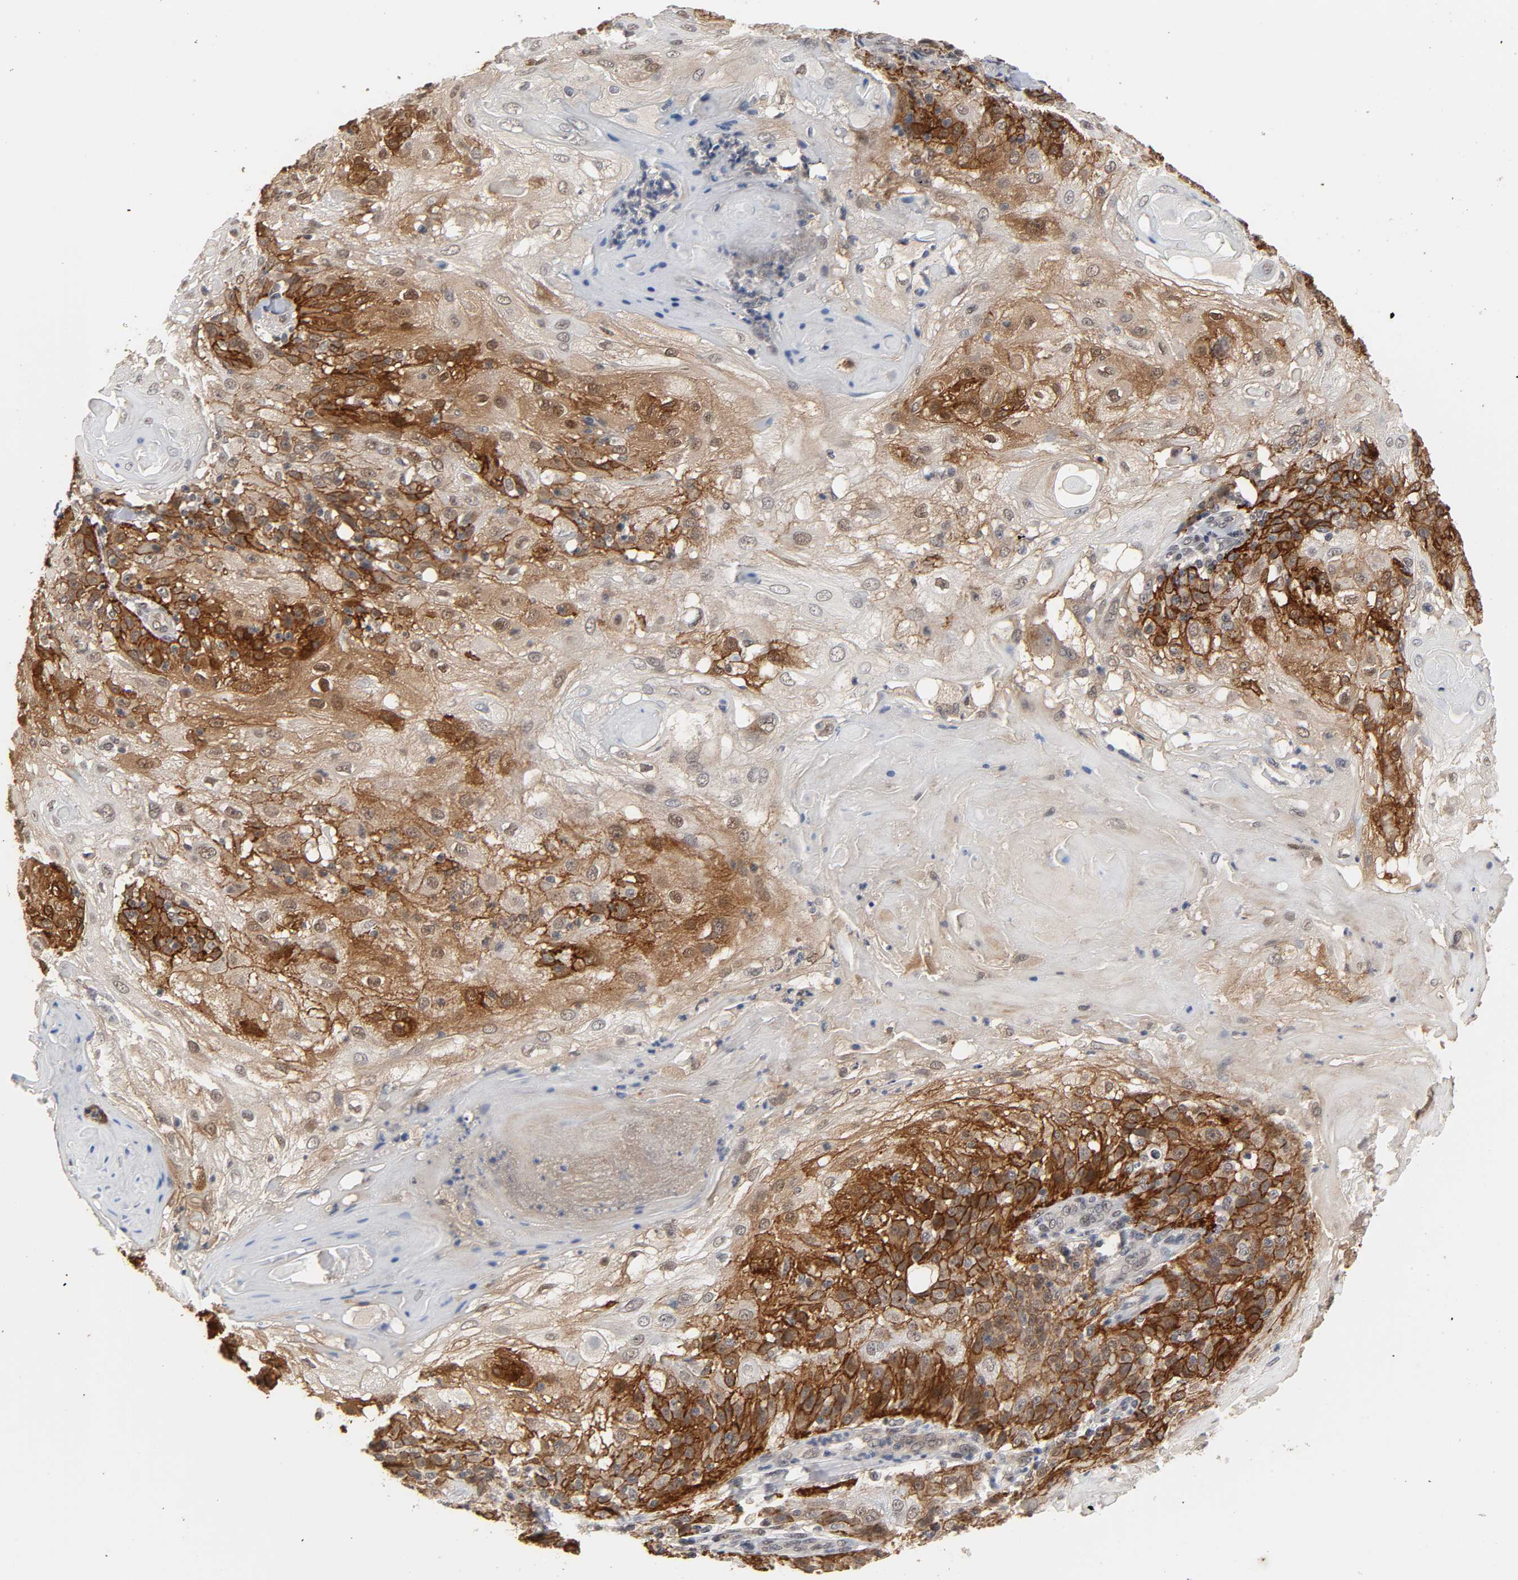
{"staining": {"intensity": "strong", "quantity": ">75%", "location": "cytoplasmic/membranous"}, "tissue": "skin cancer", "cell_type": "Tumor cells", "image_type": "cancer", "snomed": [{"axis": "morphology", "description": "Normal tissue, NOS"}, {"axis": "morphology", "description": "Squamous cell carcinoma, NOS"}, {"axis": "topography", "description": "Skin"}], "caption": "Human skin cancer stained with a brown dye displays strong cytoplasmic/membranous positive positivity in about >75% of tumor cells.", "gene": "HTR1E", "patient": {"sex": "female", "age": 83}}